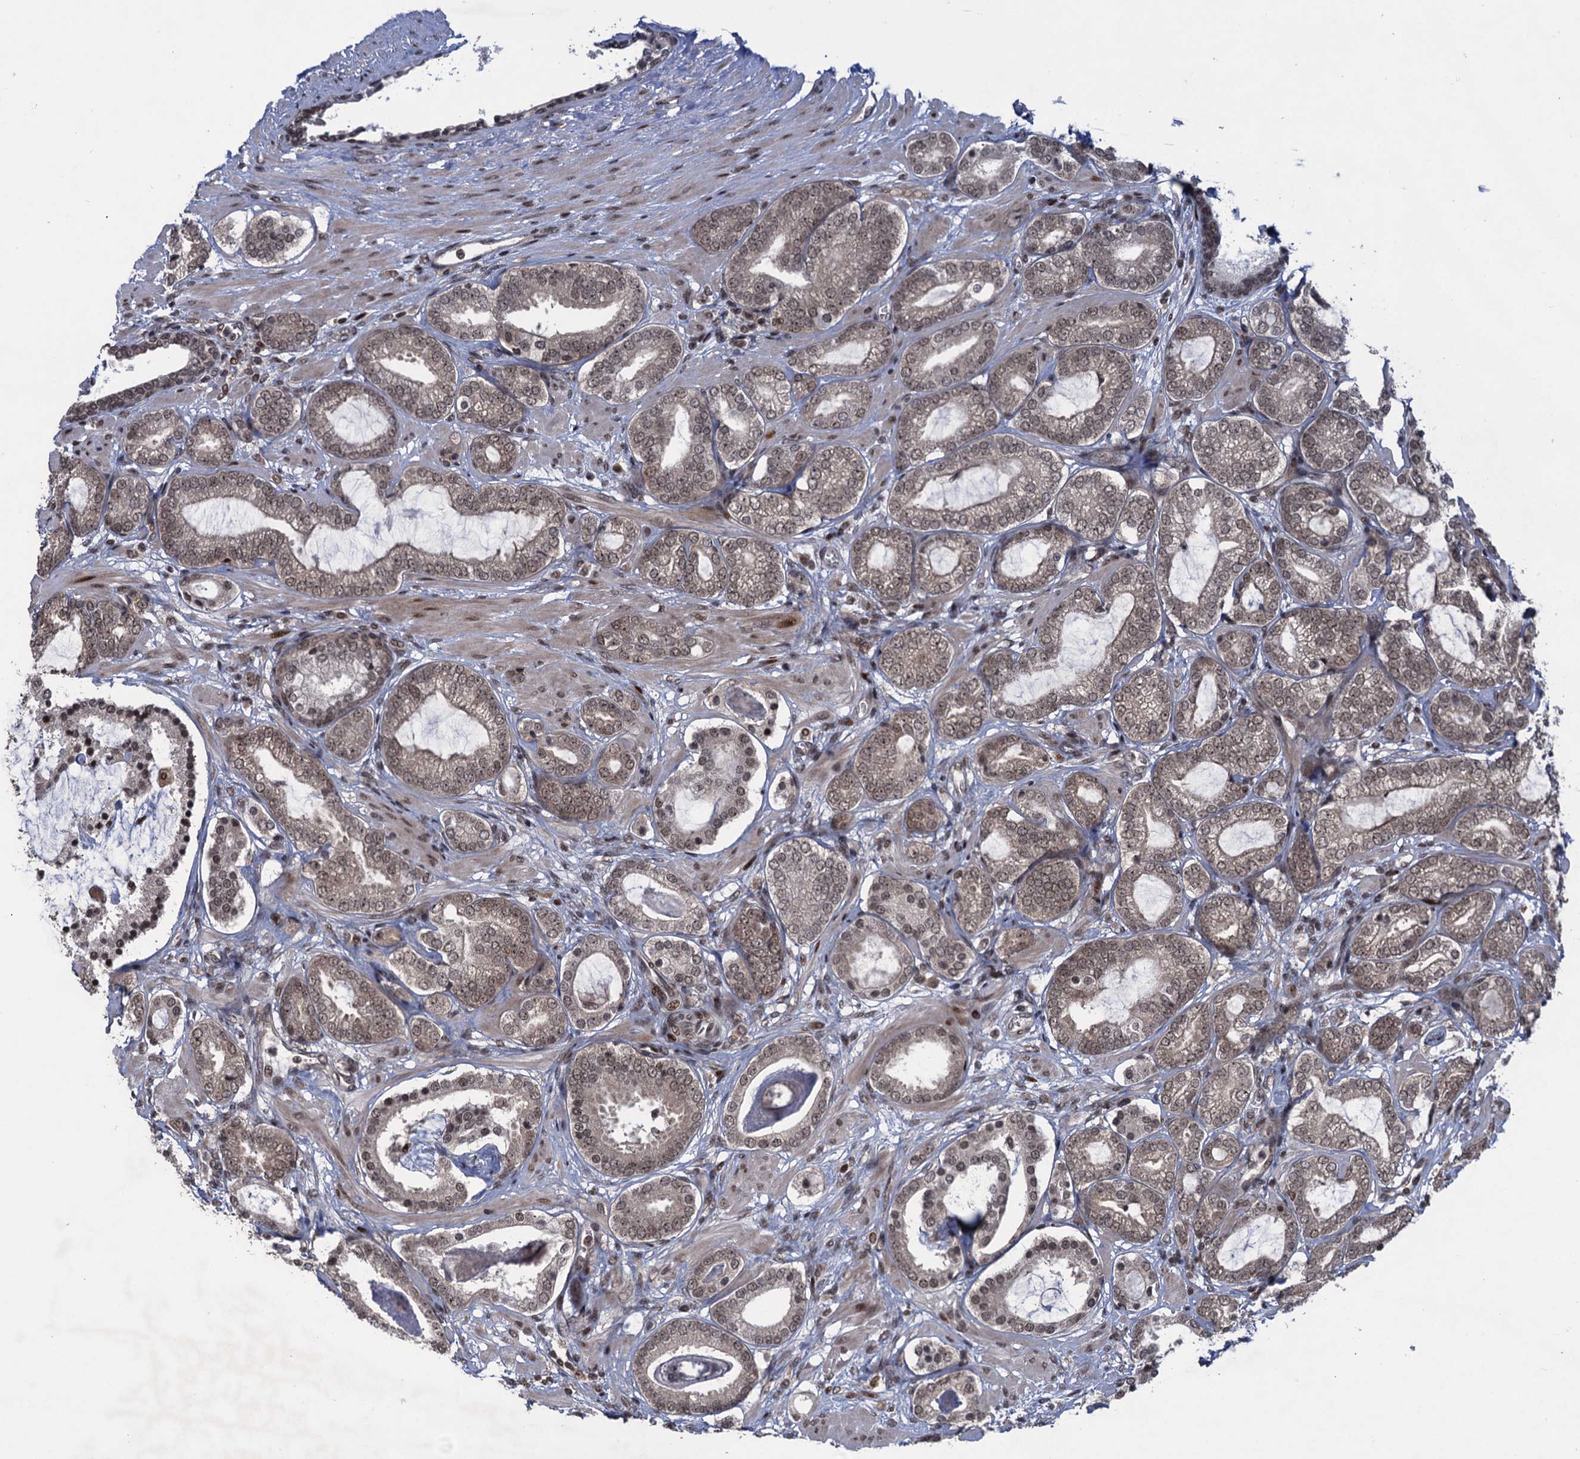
{"staining": {"intensity": "weak", "quantity": ">75%", "location": "nuclear"}, "tissue": "prostate cancer", "cell_type": "Tumor cells", "image_type": "cancer", "snomed": [{"axis": "morphology", "description": "Adenocarcinoma, High grade"}, {"axis": "topography", "description": "Prostate"}], "caption": "Protein staining reveals weak nuclear staining in about >75% of tumor cells in prostate cancer (adenocarcinoma (high-grade)). The protein is shown in brown color, while the nuclei are stained blue.", "gene": "ZNF169", "patient": {"sex": "male", "age": 60}}